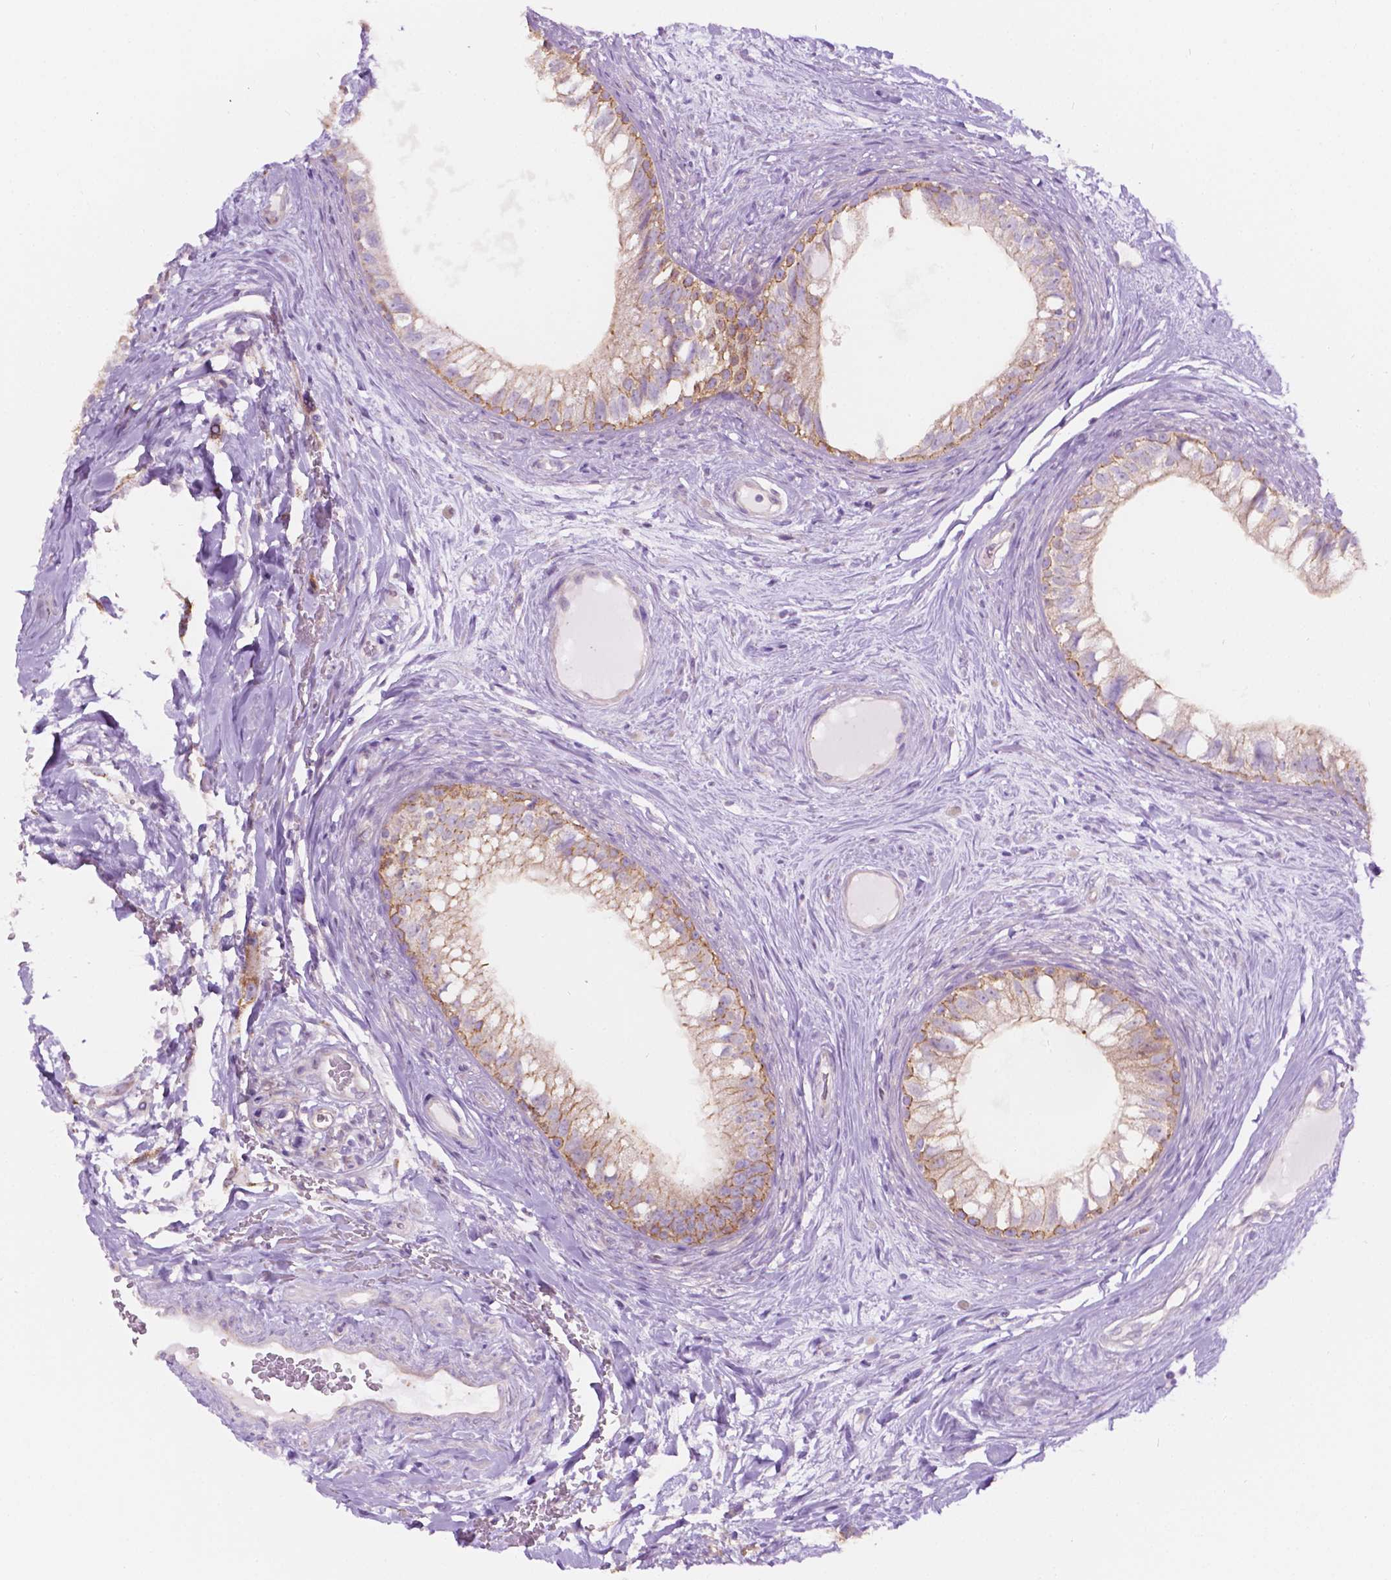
{"staining": {"intensity": "weak", "quantity": "25%-75%", "location": "cytoplasmic/membranous"}, "tissue": "epididymis", "cell_type": "Glandular cells", "image_type": "normal", "snomed": [{"axis": "morphology", "description": "Normal tissue, NOS"}, {"axis": "topography", "description": "Epididymis"}], "caption": "An image of human epididymis stained for a protein shows weak cytoplasmic/membranous brown staining in glandular cells. The staining was performed using DAB (3,3'-diaminobenzidine) to visualize the protein expression in brown, while the nuclei were stained in blue with hematoxylin (Magnification: 20x).", "gene": "NOS1AP", "patient": {"sex": "male", "age": 59}}